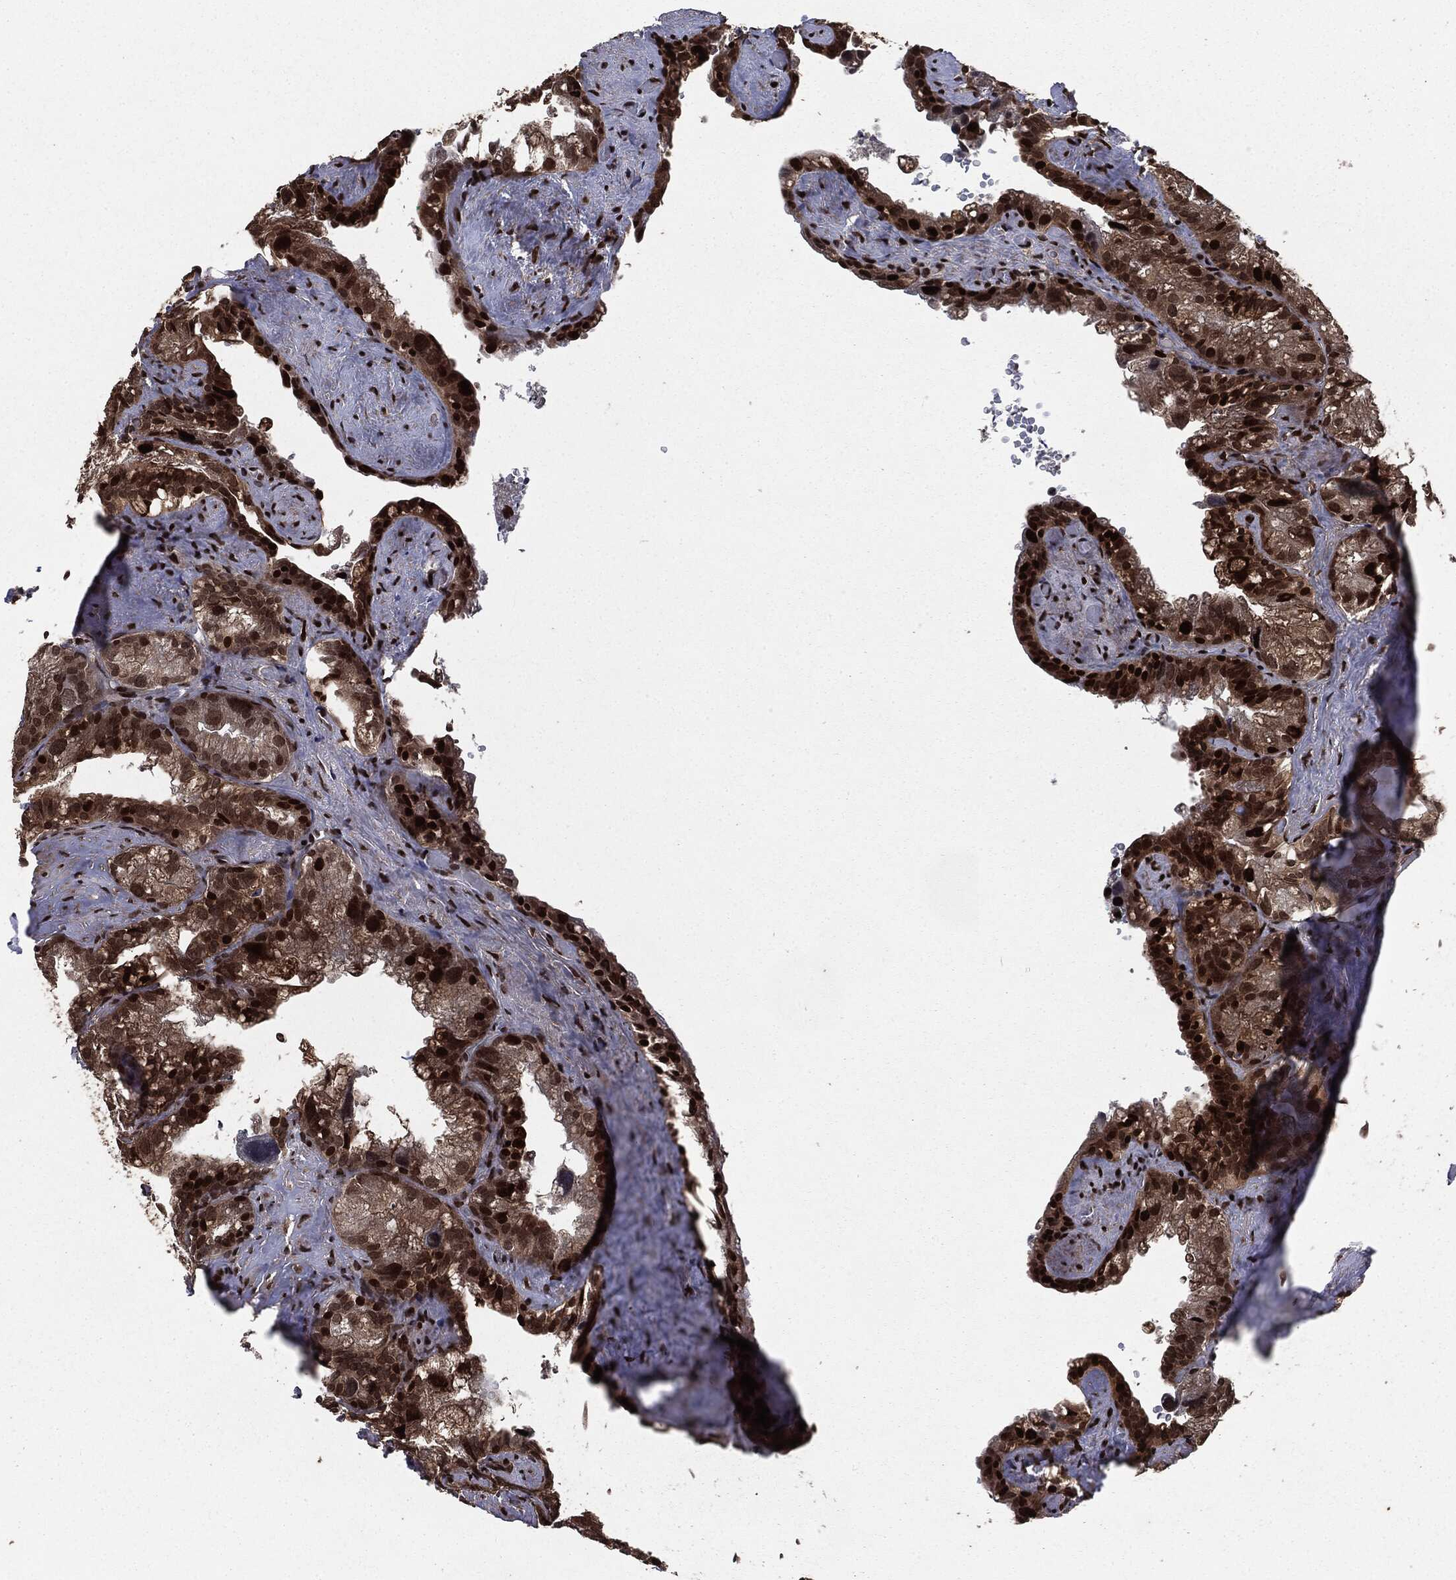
{"staining": {"intensity": "strong", "quantity": "25%-75%", "location": "cytoplasmic/membranous,nuclear"}, "tissue": "seminal vesicle", "cell_type": "Glandular cells", "image_type": "normal", "snomed": [{"axis": "morphology", "description": "Normal tissue, NOS"}, {"axis": "topography", "description": "Seminal veicle"}], "caption": "Normal seminal vesicle shows strong cytoplasmic/membranous,nuclear positivity in about 25%-75% of glandular cells The staining is performed using DAB (3,3'-diaminobenzidine) brown chromogen to label protein expression. The nuclei are counter-stained blue using hematoxylin..", "gene": "DVL2", "patient": {"sex": "male", "age": 72}}